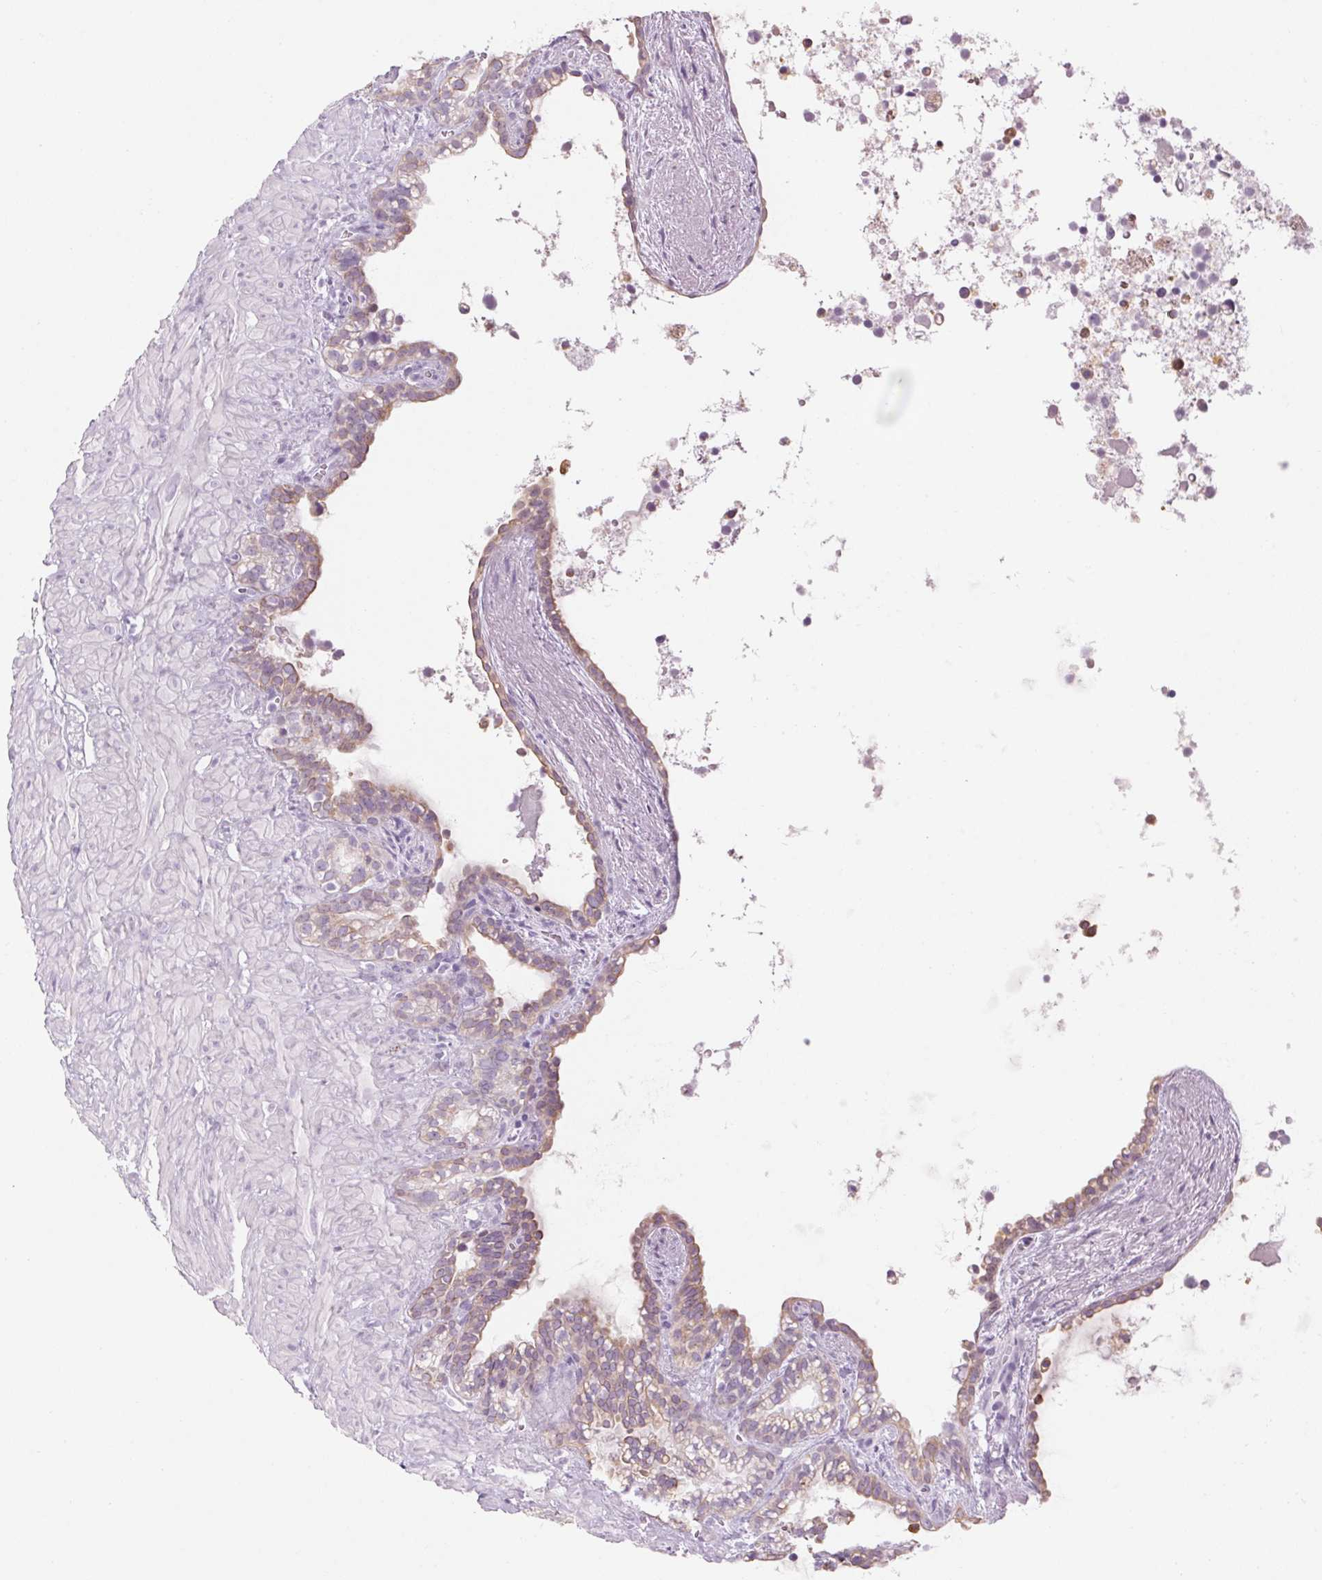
{"staining": {"intensity": "weak", "quantity": "25%-75%", "location": "cytoplasmic/membranous"}, "tissue": "seminal vesicle", "cell_type": "Glandular cells", "image_type": "normal", "snomed": [{"axis": "morphology", "description": "Normal tissue, NOS"}, {"axis": "topography", "description": "Seminal veicle"}], "caption": "Seminal vesicle stained for a protein (brown) reveals weak cytoplasmic/membranous positive expression in about 25%-75% of glandular cells.", "gene": "RPTN", "patient": {"sex": "male", "age": 76}}